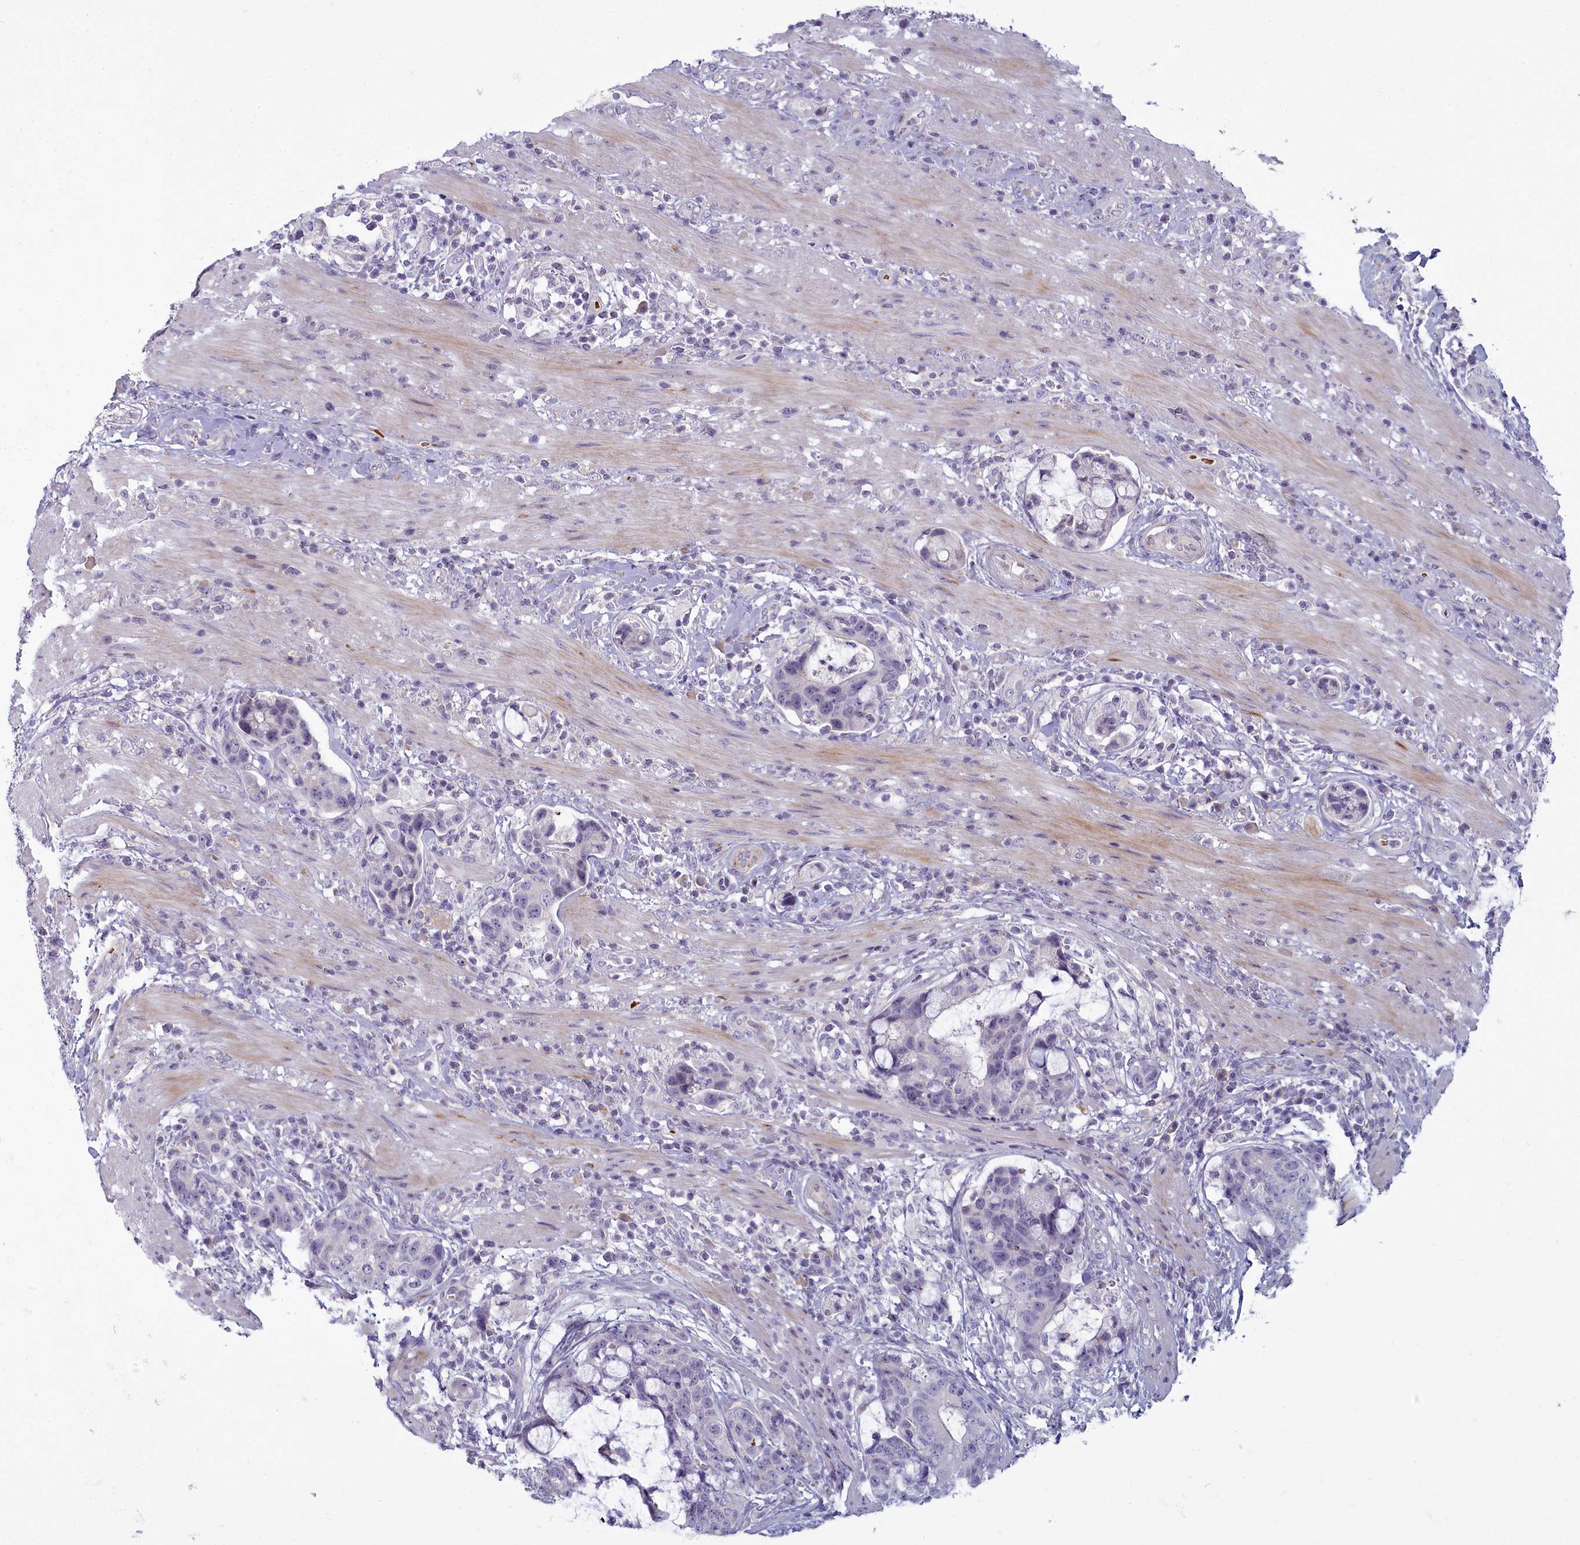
{"staining": {"intensity": "negative", "quantity": "none", "location": "none"}, "tissue": "colorectal cancer", "cell_type": "Tumor cells", "image_type": "cancer", "snomed": [{"axis": "morphology", "description": "Adenocarcinoma, NOS"}, {"axis": "topography", "description": "Colon"}], "caption": "An IHC photomicrograph of colorectal cancer is shown. There is no staining in tumor cells of colorectal cancer. The staining is performed using DAB (3,3'-diaminobenzidine) brown chromogen with nuclei counter-stained in using hematoxylin.", "gene": "ARL15", "patient": {"sex": "female", "age": 82}}